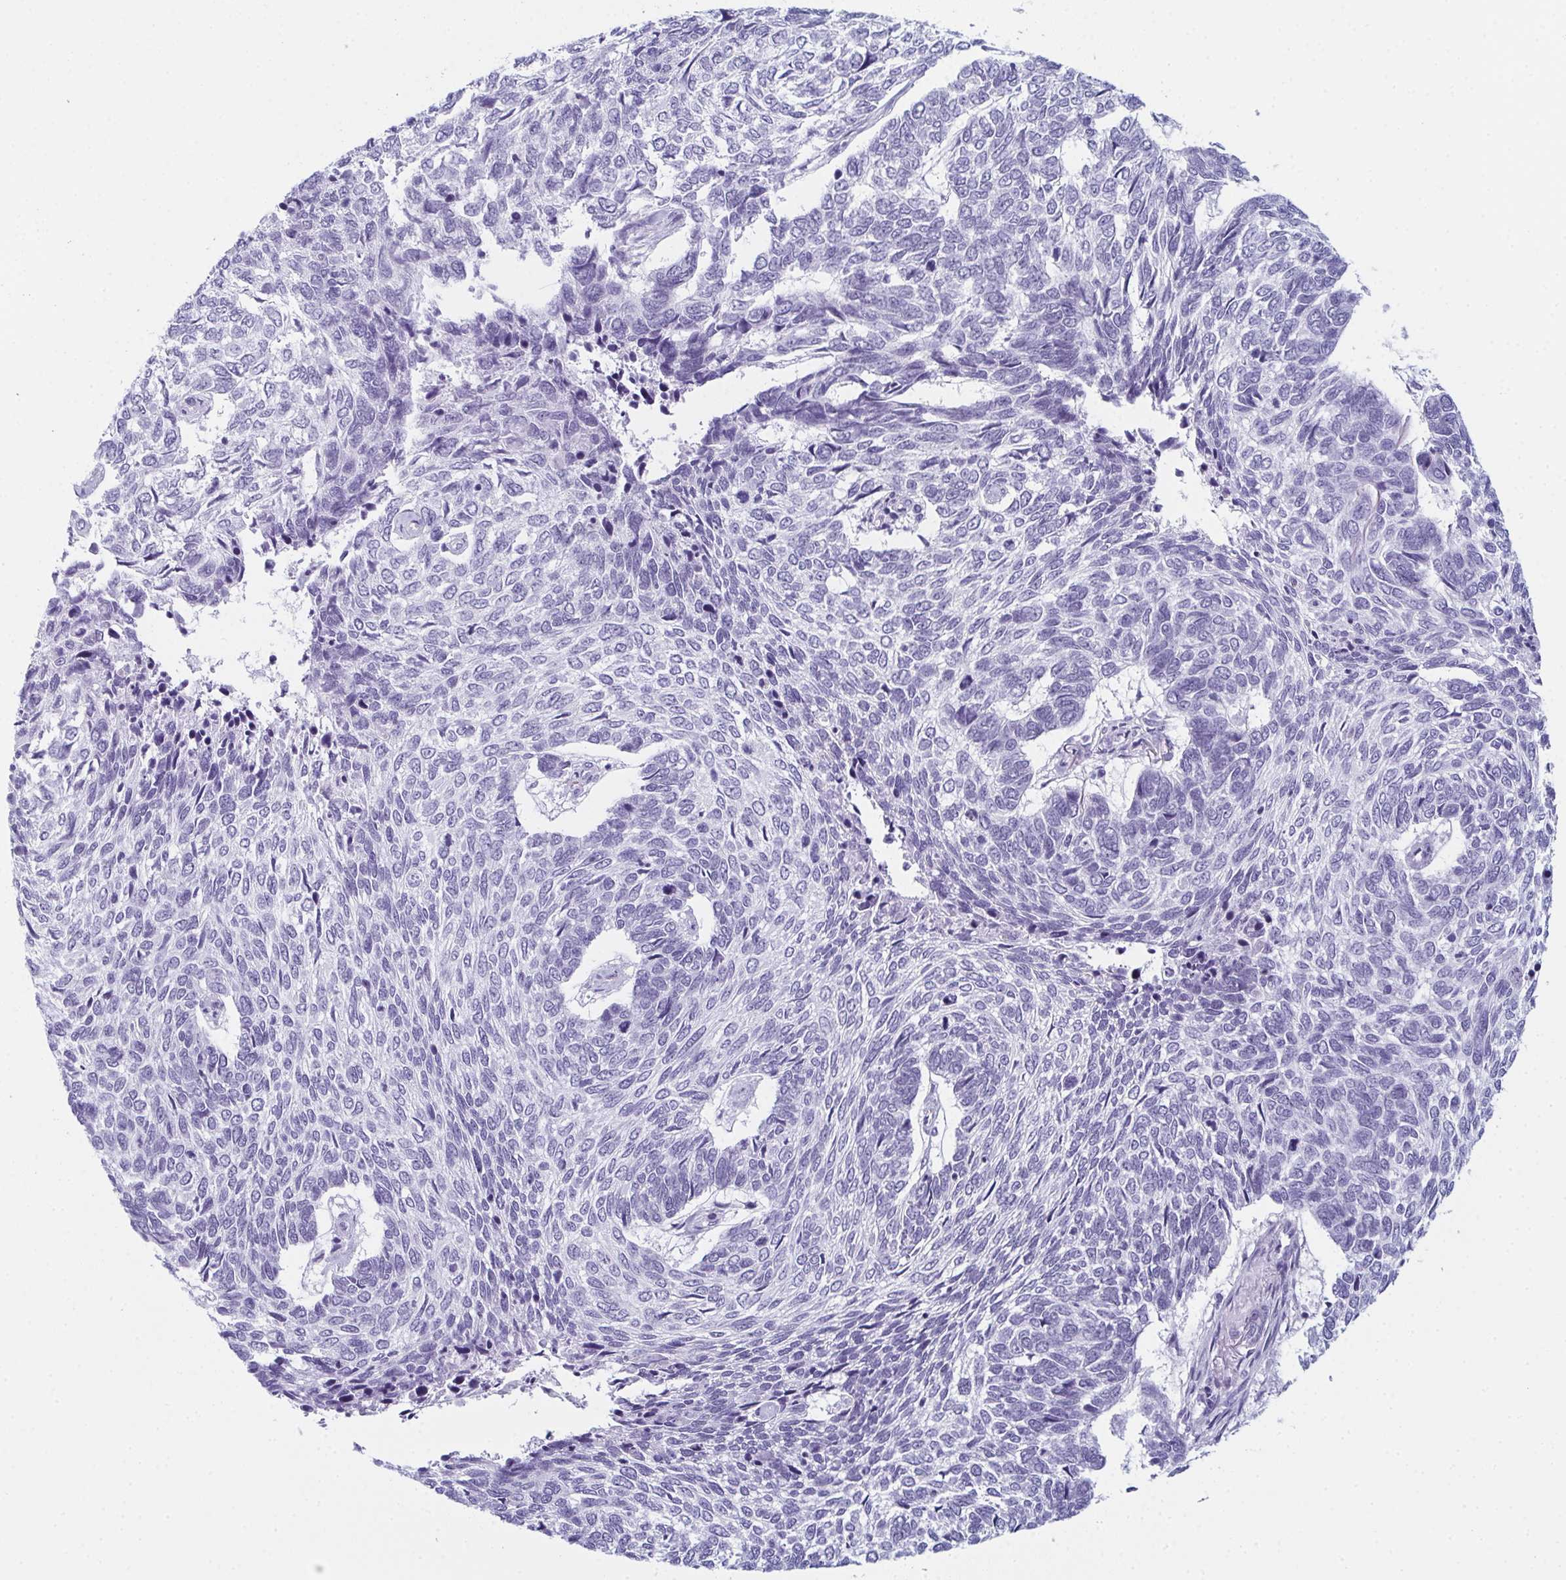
{"staining": {"intensity": "negative", "quantity": "none", "location": "none"}, "tissue": "skin cancer", "cell_type": "Tumor cells", "image_type": "cancer", "snomed": [{"axis": "morphology", "description": "Basal cell carcinoma"}, {"axis": "topography", "description": "Skin"}], "caption": "The IHC histopathology image has no significant staining in tumor cells of skin cancer (basal cell carcinoma) tissue.", "gene": "ENKUR", "patient": {"sex": "female", "age": 65}}